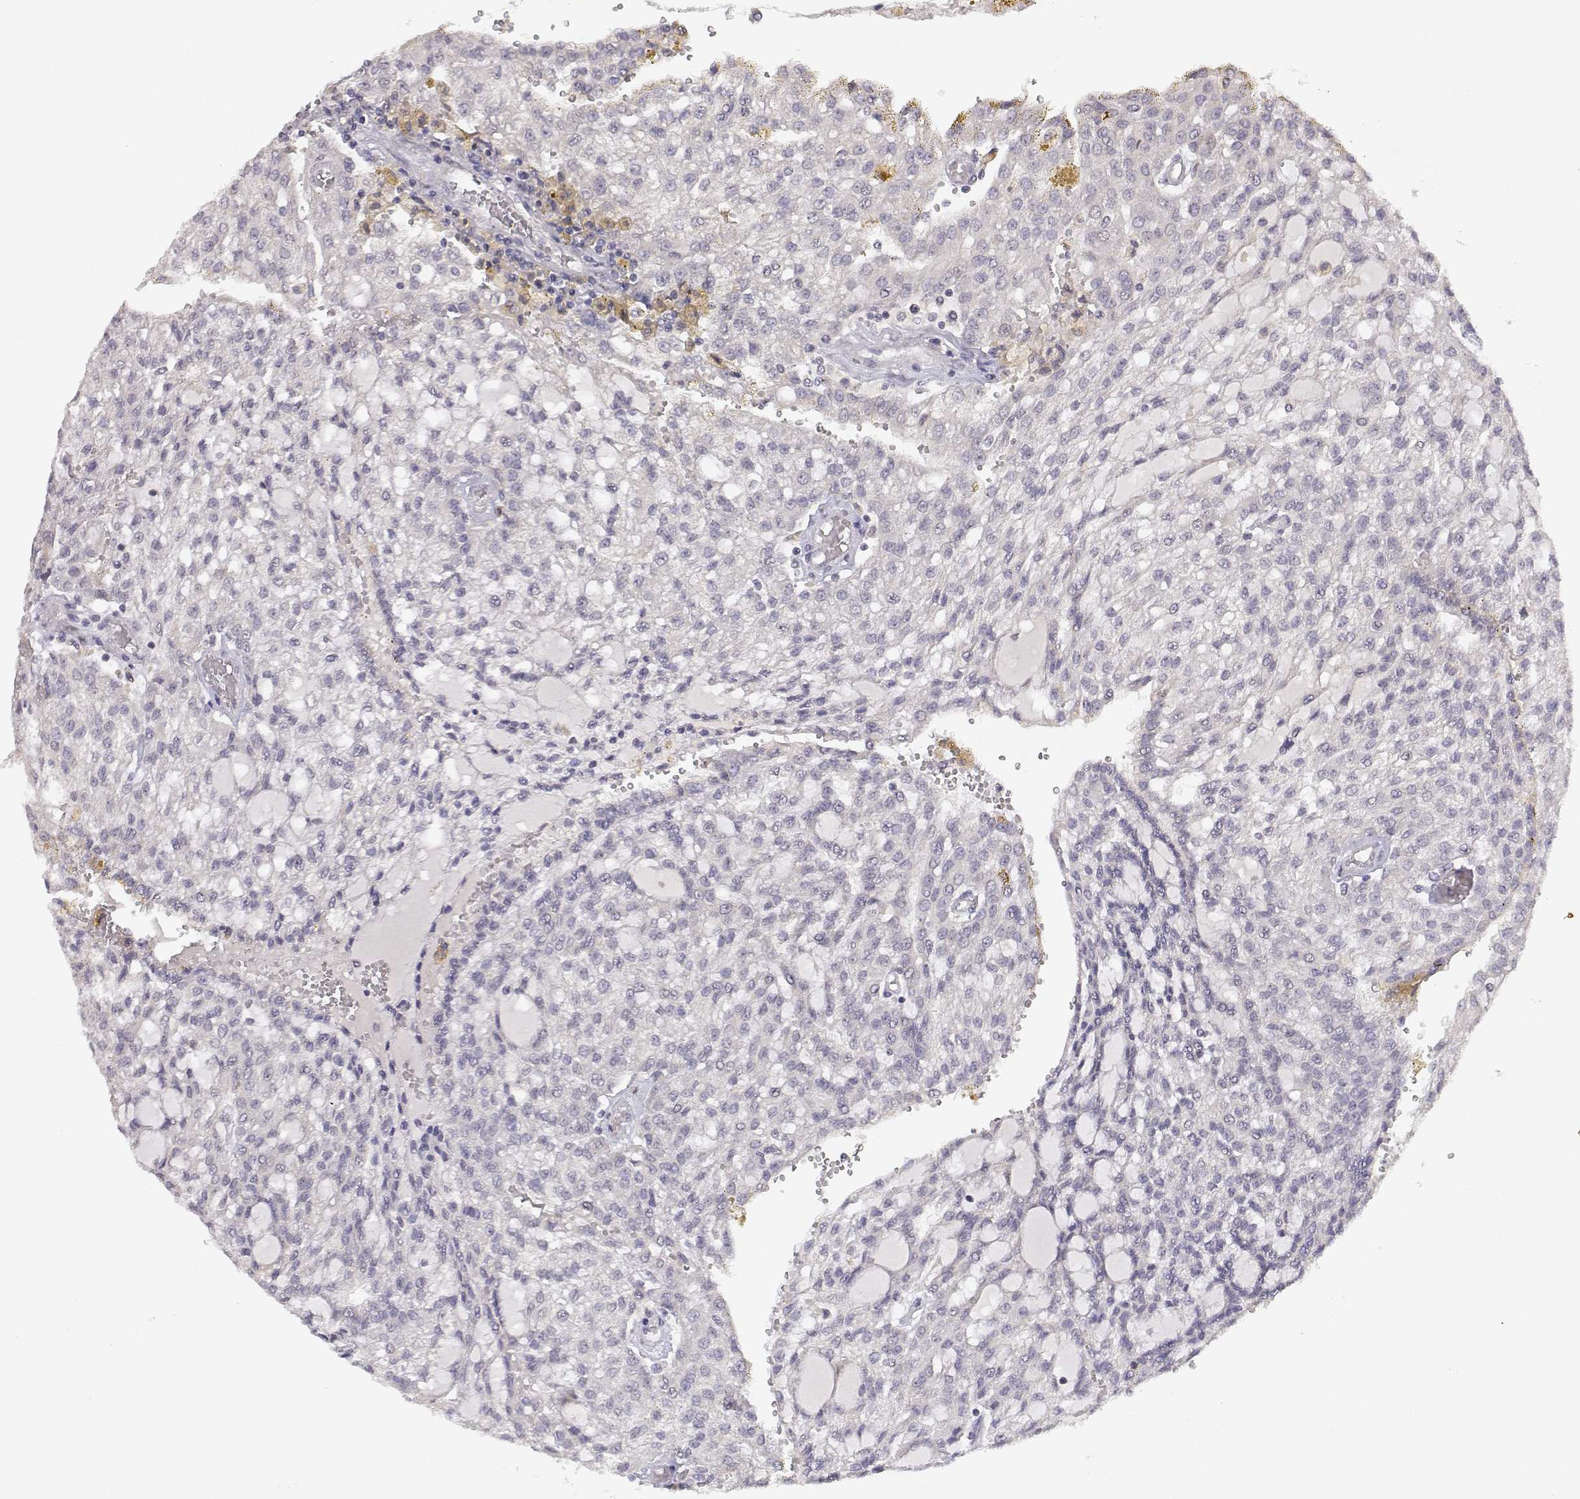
{"staining": {"intensity": "negative", "quantity": "none", "location": "none"}, "tissue": "renal cancer", "cell_type": "Tumor cells", "image_type": "cancer", "snomed": [{"axis": "morphology", "description": "Adenocarcinoma, NOS"}, {"axis": "topography", "description": "Kidney"}], "caption": "This histopathology image is of renal cancer stained with immunohistochemistry (IHC) to label a protein in brown with the nuclei are counter-stained blue. There is no staining in tumor cells. (Stains: DAB IHC with hematoxylin counter stain, Microscopy: brightfield microscopy at high magnification).", "gene": "RAD51", "patient": {"sex": "male", "age": 63}}